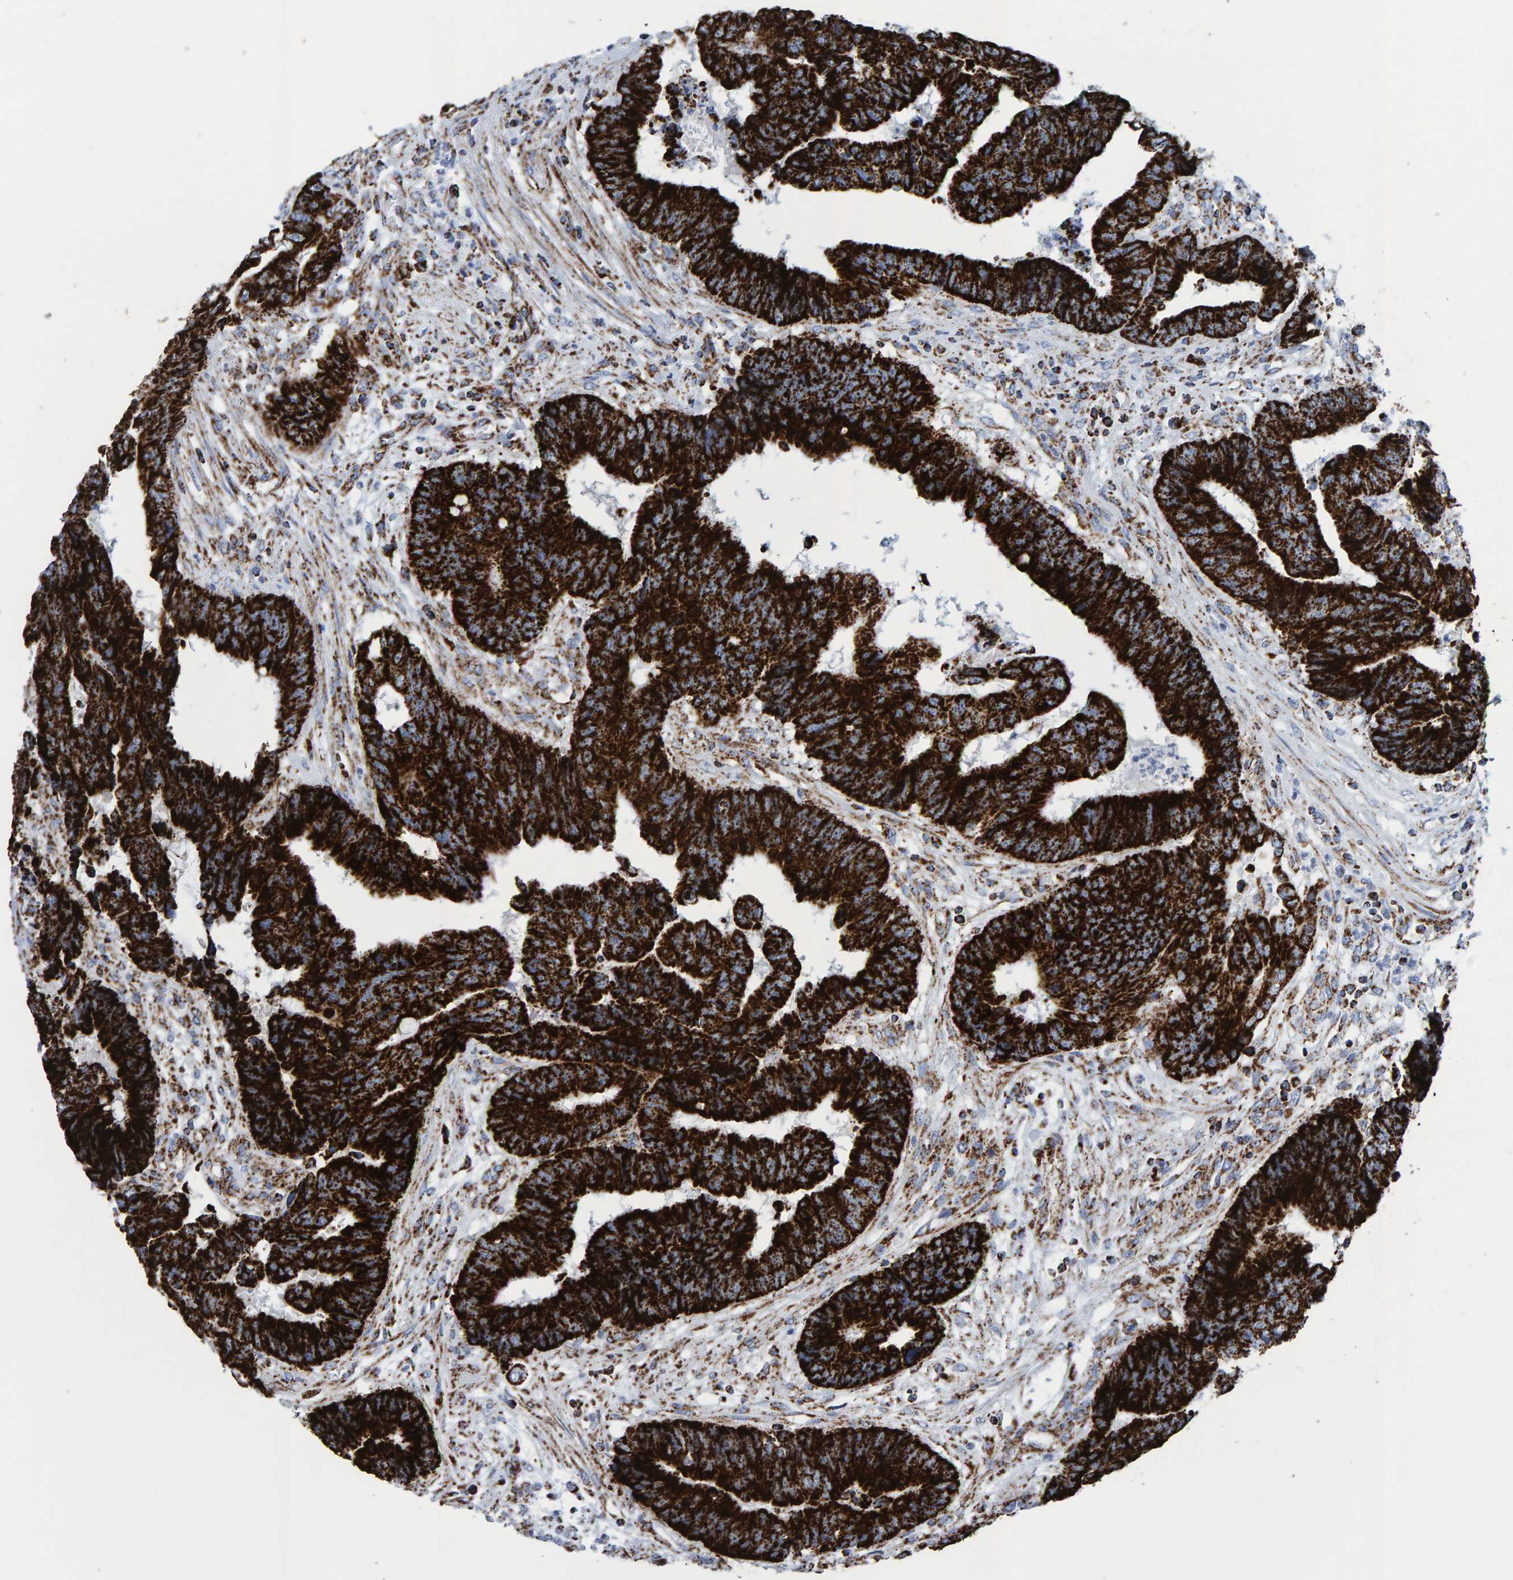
{"staining": {"intensity": "strong", "quantity": ">75%", "location": "cytoplasmic/membranous"}, "tissue": "colorectal cancer", "cell_type": "Tumor cells", "image_type": "cancer", "snomed": [{"axis": "morphology", "description": "Adenocarcinoma, NOS"}, {"axis": "topography", "description": "Rectum"}], "caption": "Protein staining exhibits strong cytoplasmic/membranous staining in about >75% of tumor cells in adenocarcinoma (colorectal). (Stains: DAB in brown, nuclei in blue, Microscopy: brightfield microscopy at high magnification).", "gene": "ENSG00000262660", "patient": {"sex": "male", "age": 84}}